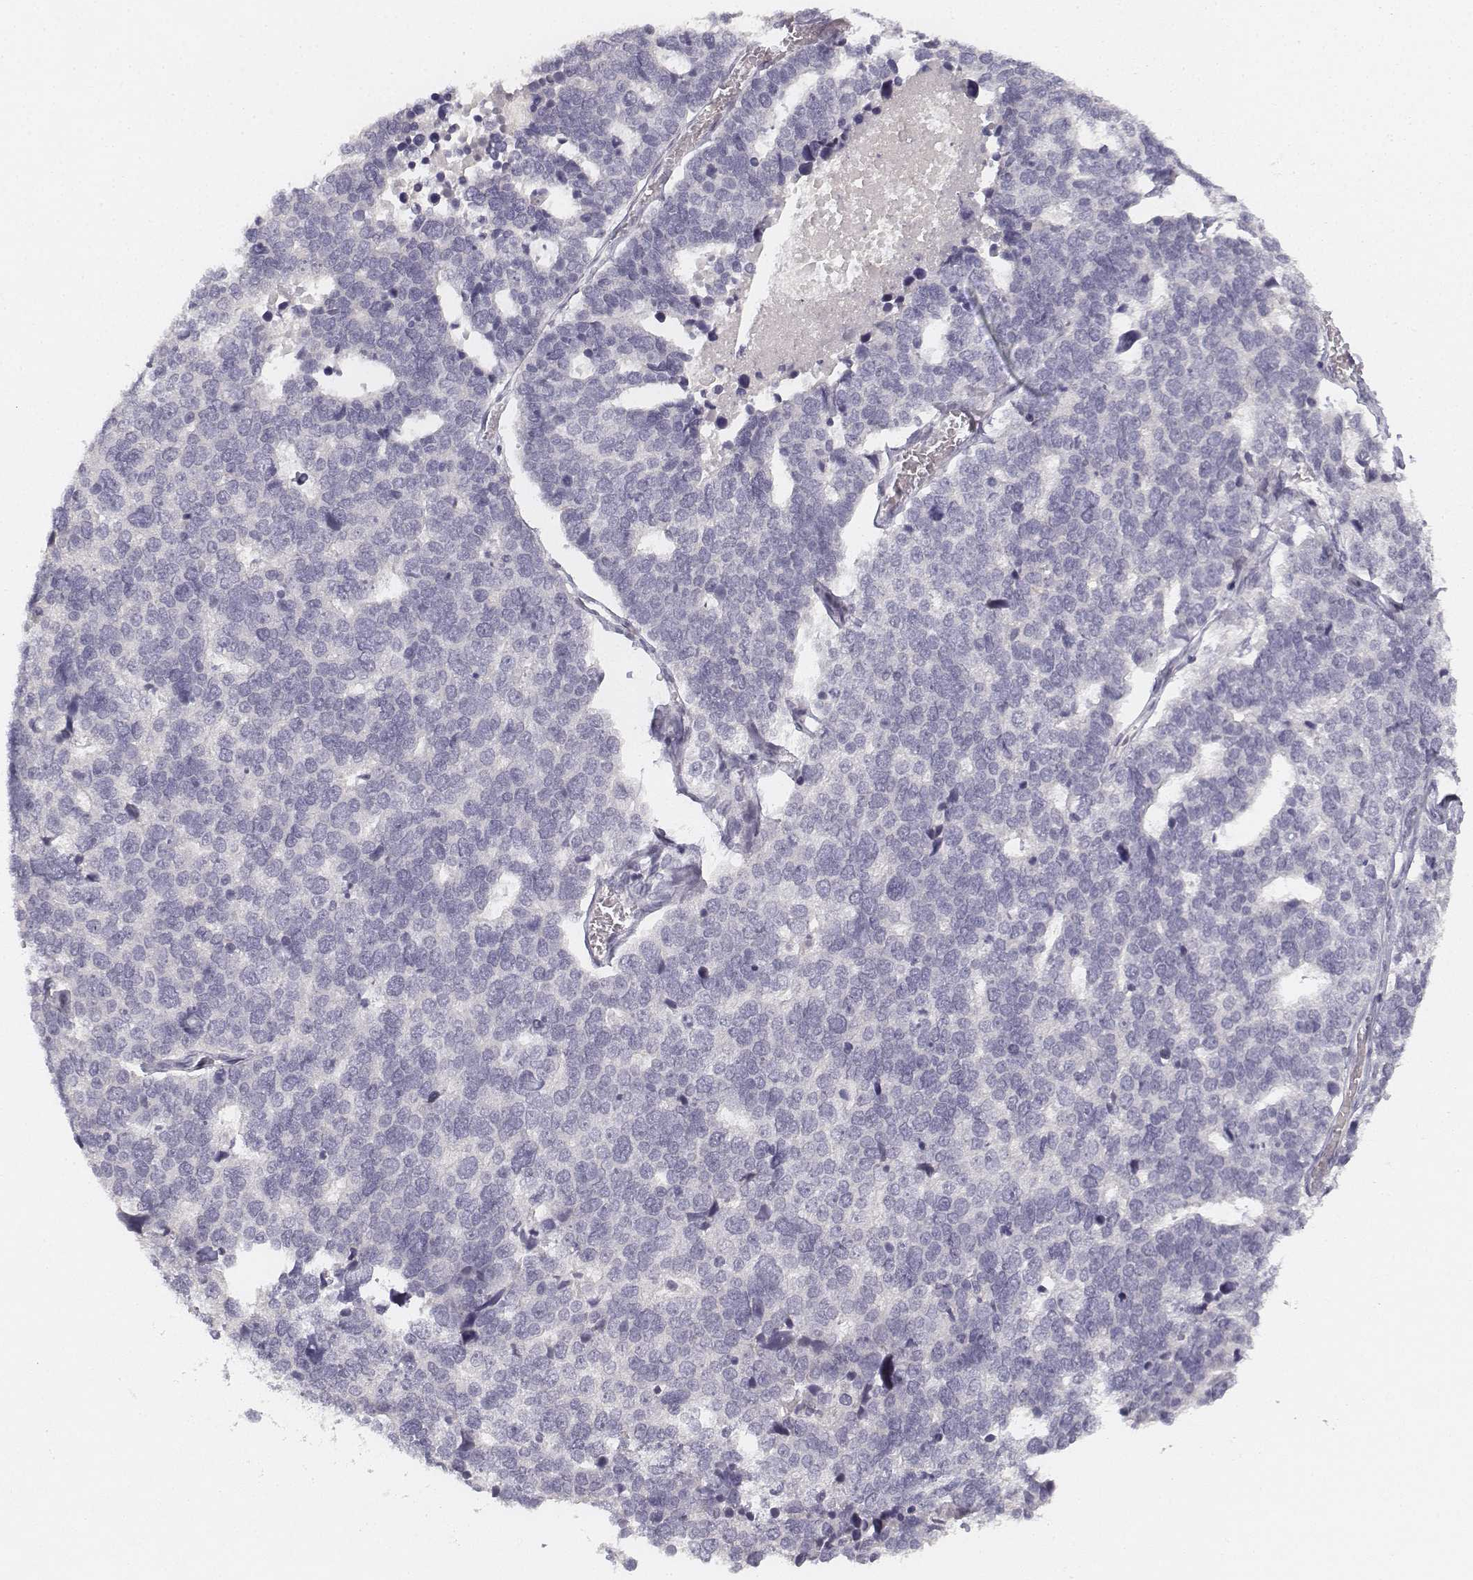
{"staining": {"intensity": "negative", "quantity": "none", "location": "none"}, "tissue": "stomach cancer", "cell_type": "Tumor cells", "image_type": "cancer", "snomed": [{"axis": "morphology", "description": "Adenocarcinoma, NOS"}, {"axis": "topography", "description": "Stomach"}], "caption": "This is a photomicrograph of immunohistochemistry (IHC) staining of stomach adenocarcinoma, which shows no positivity in tumor cells.", "gene": "DSG4", "patient": {"sex": "male", "age": 69}}